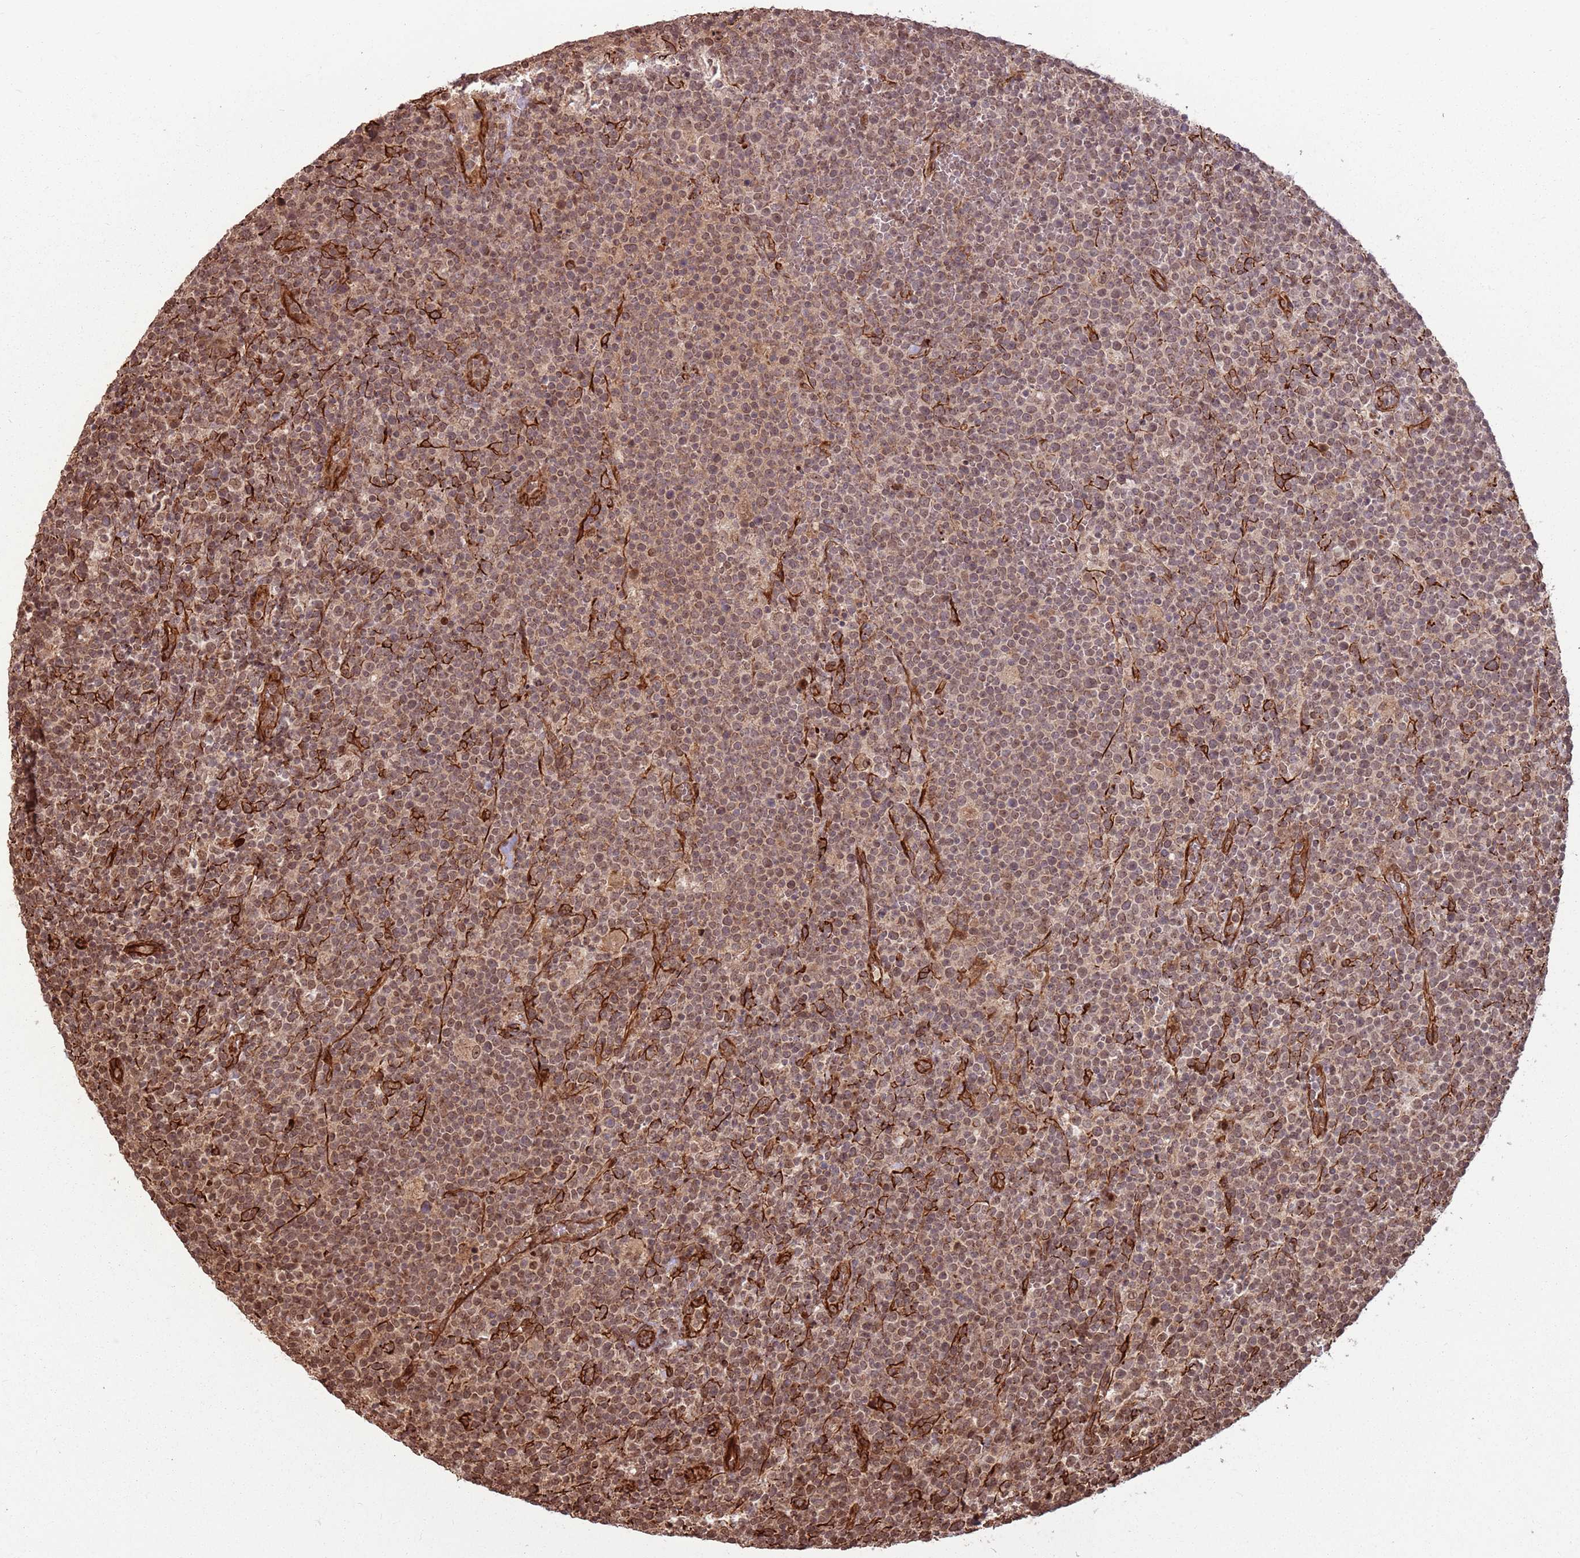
{"staining": {"intensity": "moderate", "quantity": "25%-75%", "location": "nuclear"}, "tissue": "lymphoma", "cell_type": "Tumor cells", "image_type": "cancer", "snomed": [{"axis": "morphology", "description": "Malignant lymphoma, non-Hodgkin's type, High grade"}, {"axis": "topography", "description": "Lymph node"}], "caption": "The image exhibits immunohistochemical staining of lymphoma. There is moderate nuclear positivity is present in about 25%-75% of tumor cells.", "gene": "ADAMTS3", "patient": {"sex": "male", "age": 61}}